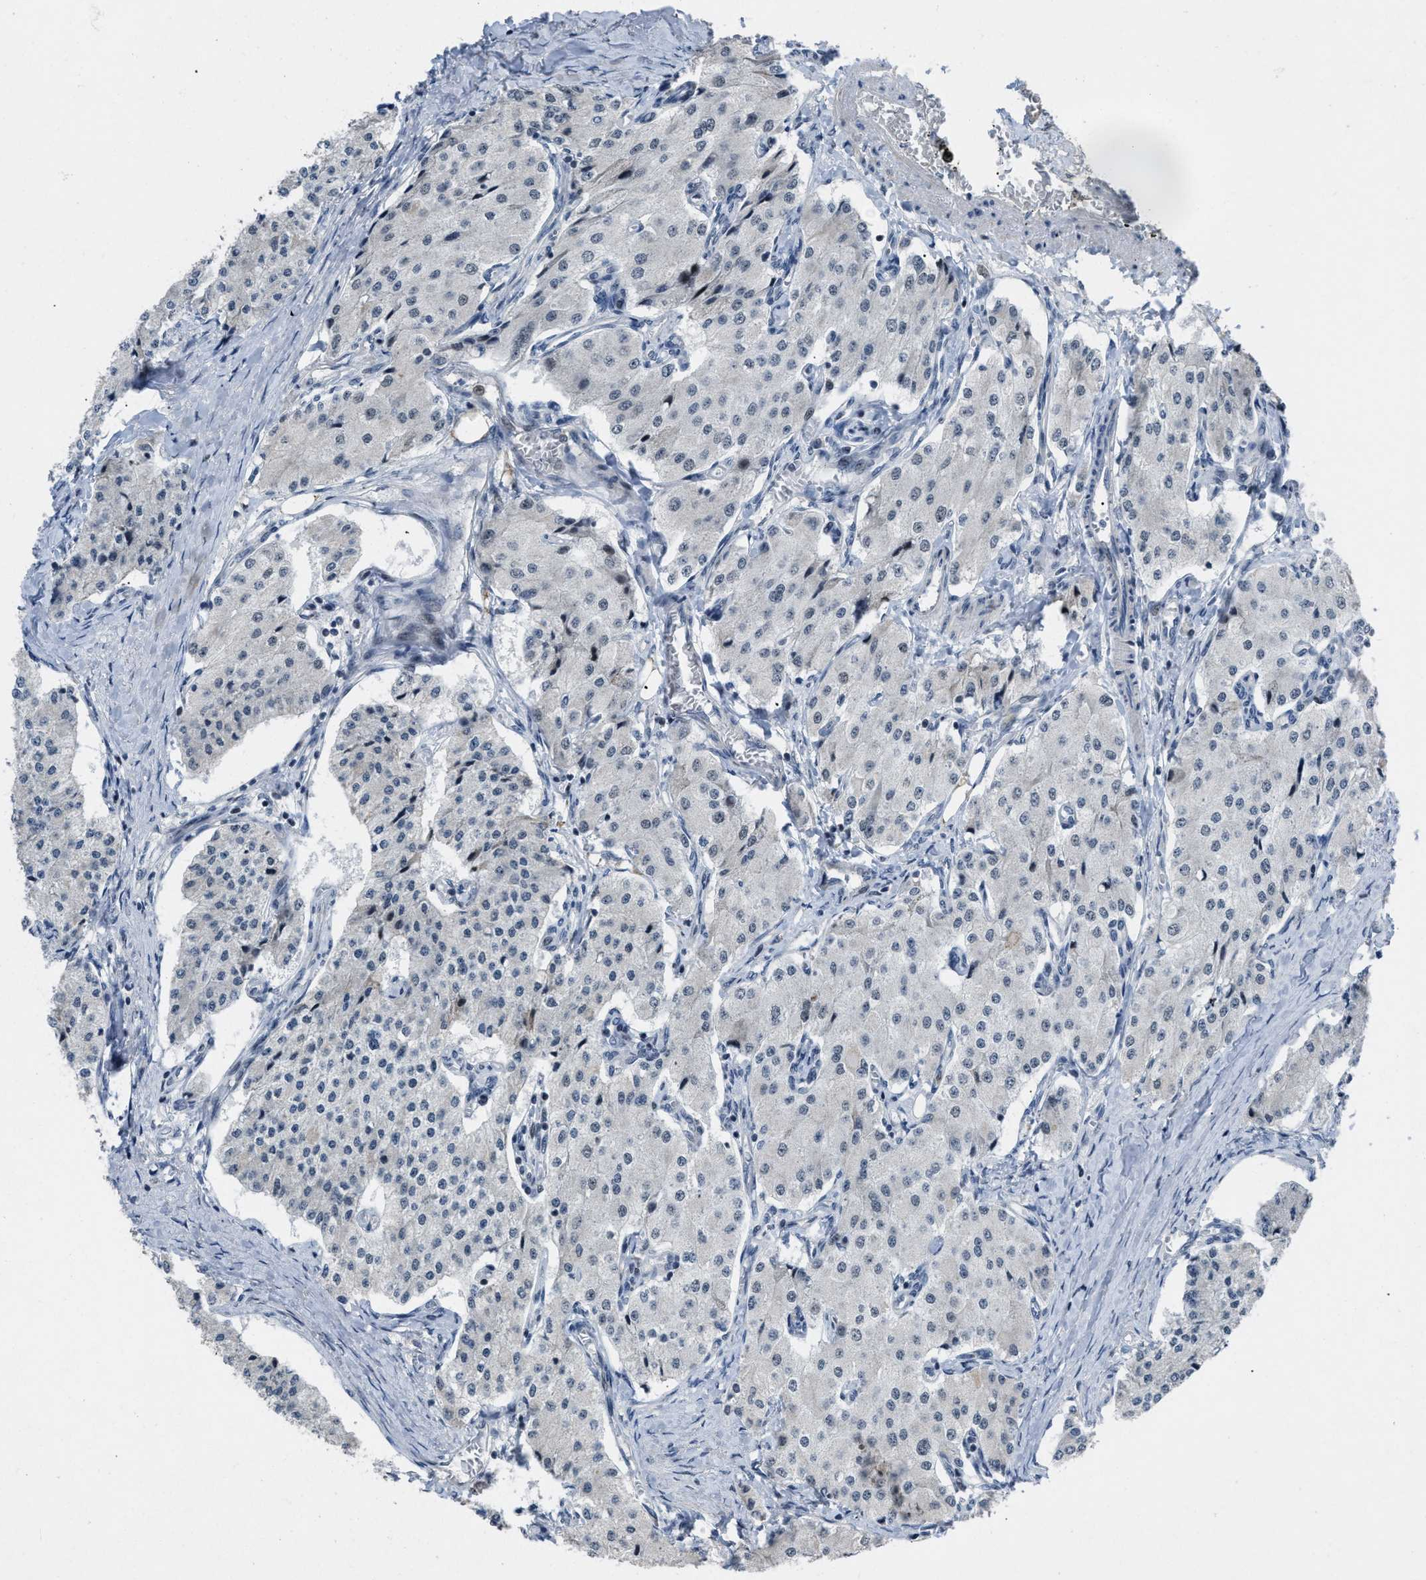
{"staining": {"intensity": "negative", "quantity": "none", "location": "none"}, "tissue": "carcinoid", "cell_type": "Tumor cells", "image_type": "cancer", "snomed": [{"axis": "morphology", "description": "Carcinoid, malignant, NOS"}, {"axis": "topography", "description": "Colon"}], "caption": "Immunohistochemistry micrograph of neoplastic tissue: malignant carcinoid stained with DAB shows no significant protein positivity in tumor cells.", "gene": "SETDB1", "patient": {"sex": "female", "age": 52}}